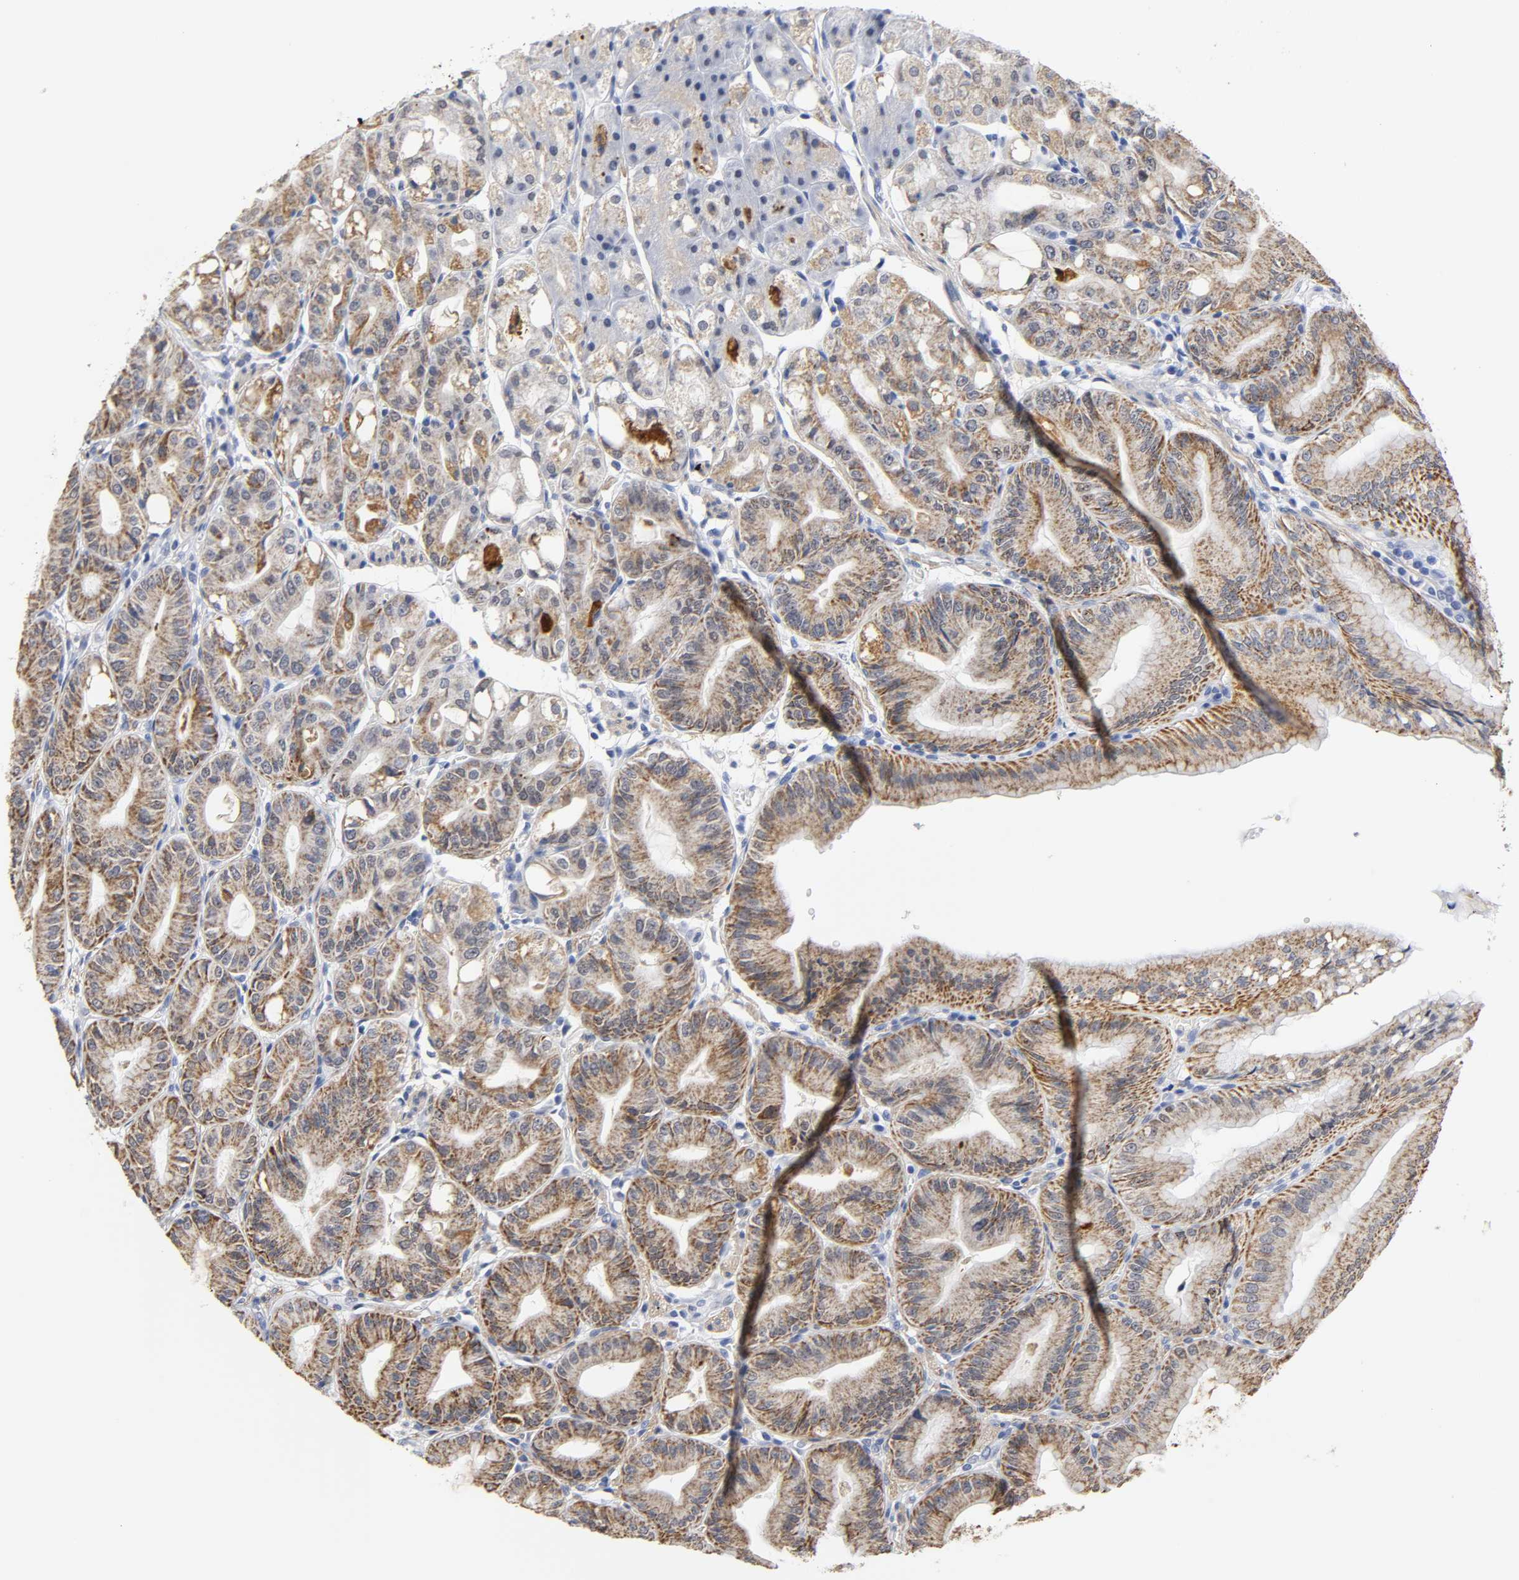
{"staining": {"intensity": "moderate", "quantity": ">75%", "location": "cytoplasmic/membranous"}, "tissue": "stomach", "cell_type": "Glandular cells", "image_type": "normal", "snomed": [{"axis": "morphology", "description": "Normal tissue, NOS"}, {"axis": "topography", "description": "Stomach, lower"}], "caption": "Benign stomach shows moderate cytoplasmic/membranous positivity in about >75% of glandular cells, visualized by immunohistochemistry.", "gene": "GRHL2", "patient": {"sex": "male", "age": 71}}